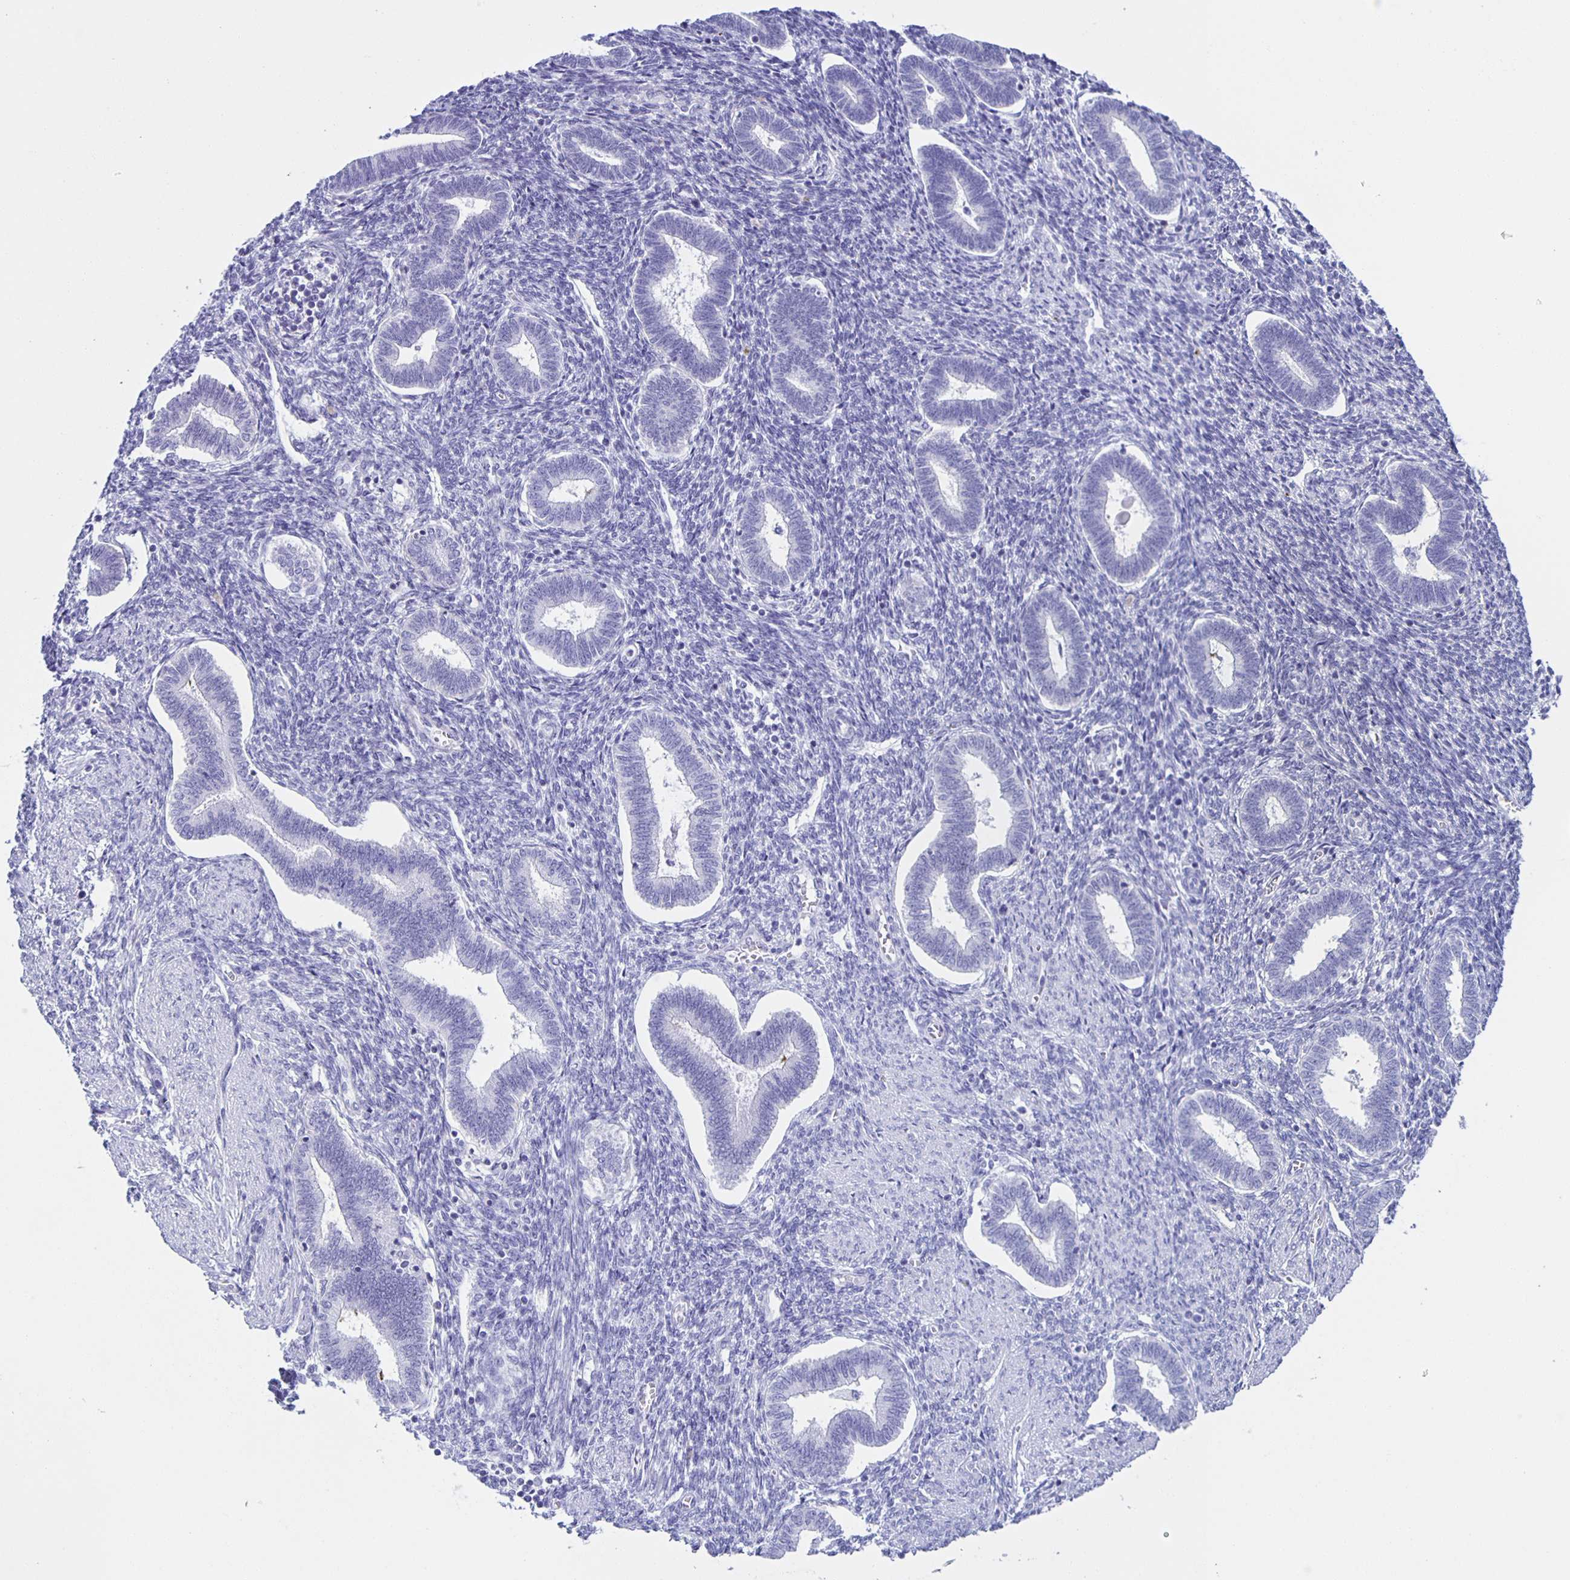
{"staining": {"intensity": "negative", "quantity": "none", "location": "none"}, "tissue": "endometrium", "cell_type": "Cells in endometrial stroma", "image_type": "normal", "snomed": [{"axis": "morphology", "description": "Normal tissue, NOS"}, {"axis": "topography", "description": "Endometrium"}], "caption": "A photomicrograph of human endometrium is negative for staining in cells in endometrial stroma.", "gene": "AQP6", "patient": {"sex": "female", "age": 42}}